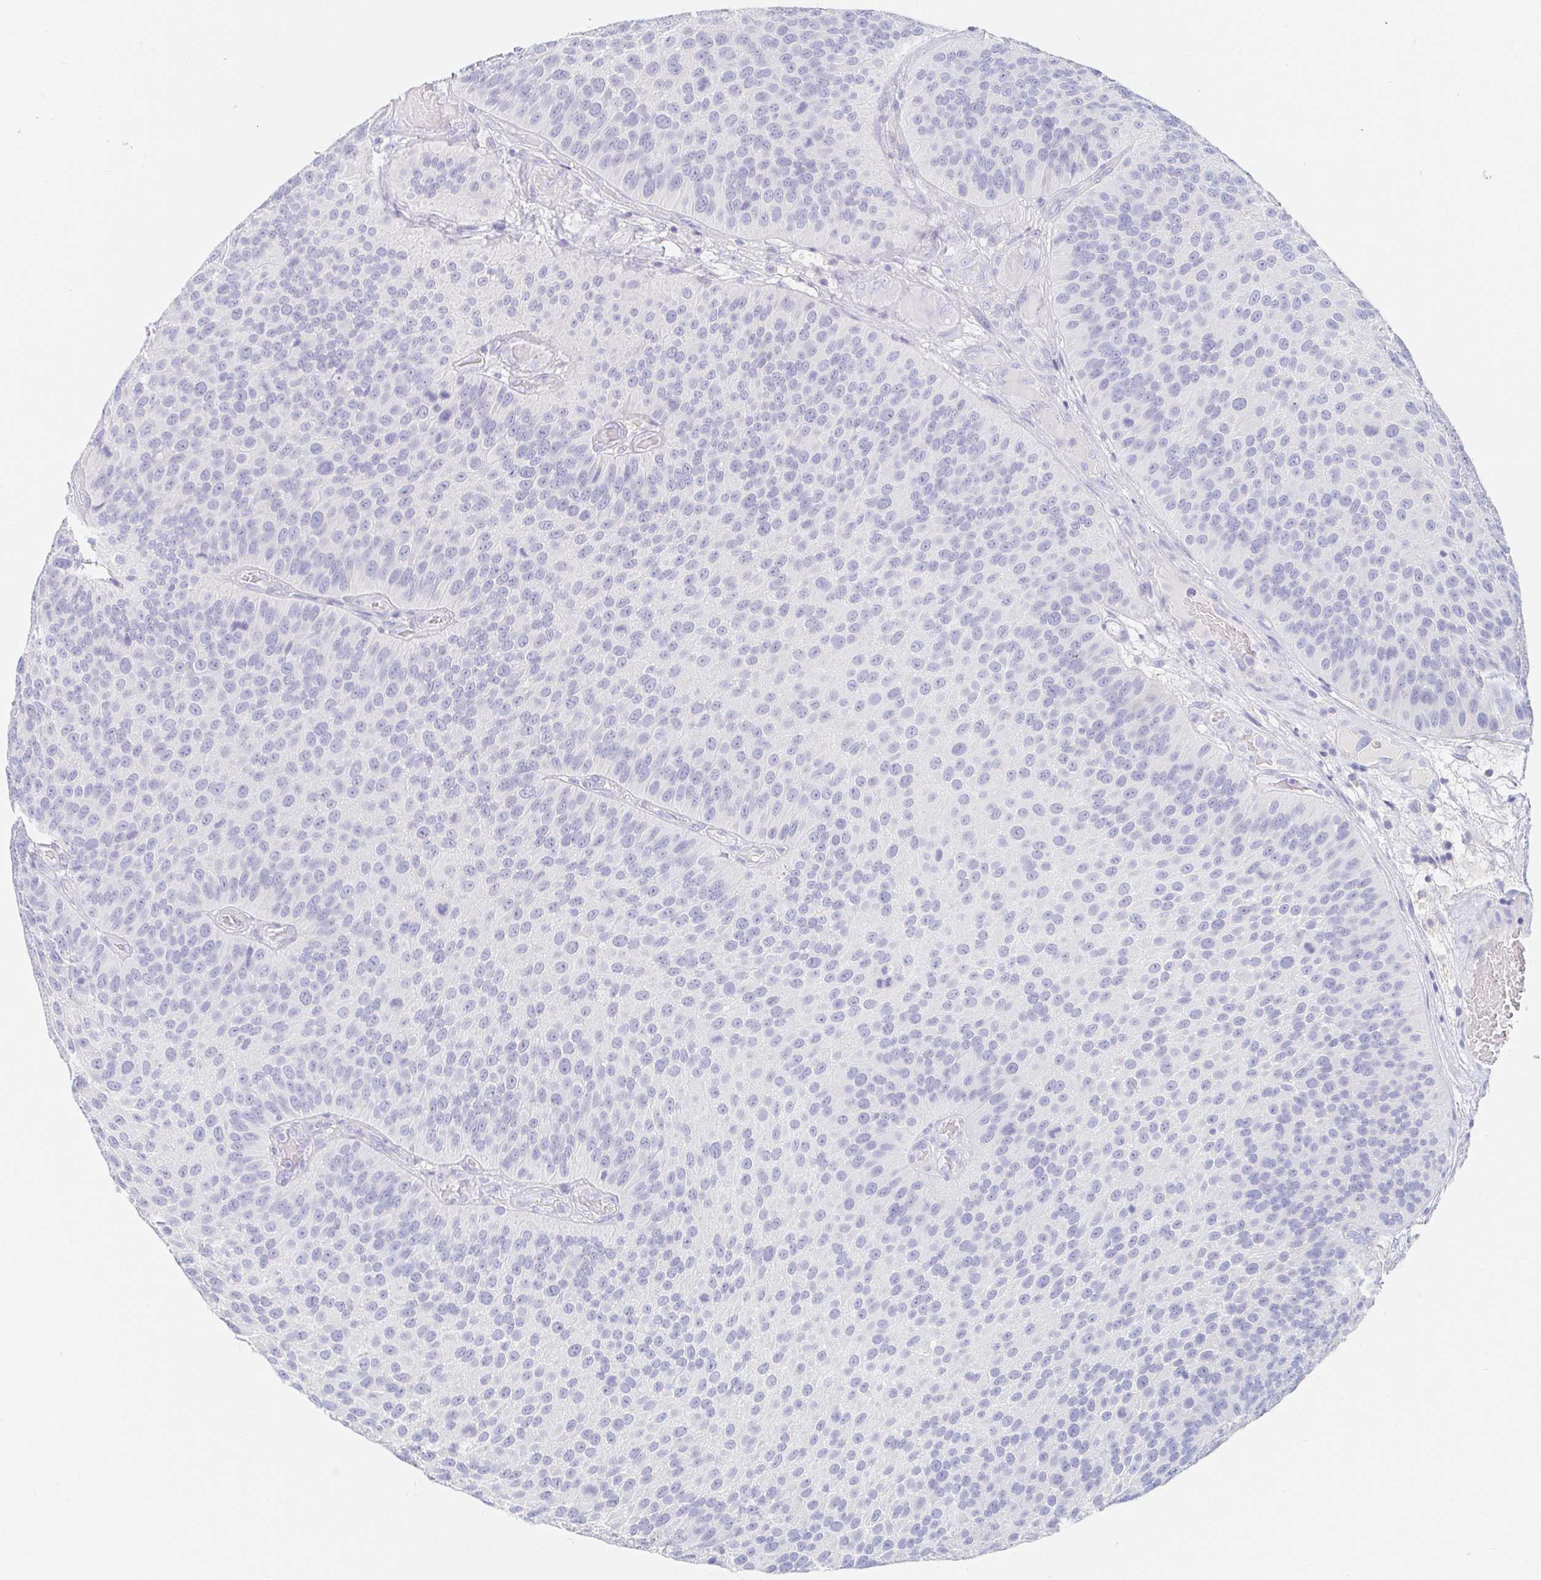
{"staining": {"intensity": "negative", "quantity": "none", "location": "none"}, "tissue": "urothelial cancer", "cell_type": "Tumor cells", "image_type": "cancer", "snomed": [{"axis": "morphology", "description": "Urothelial carcinoma, Low grade"}, {"axis": "topography", "description": "Urinary bladder"}], "caption": "Tumor cells are negative for protein expression in human urothelial carcinoma (low-grade).", "gene": "PDE6B", "patient": {"sex": "male", "age": 76}}